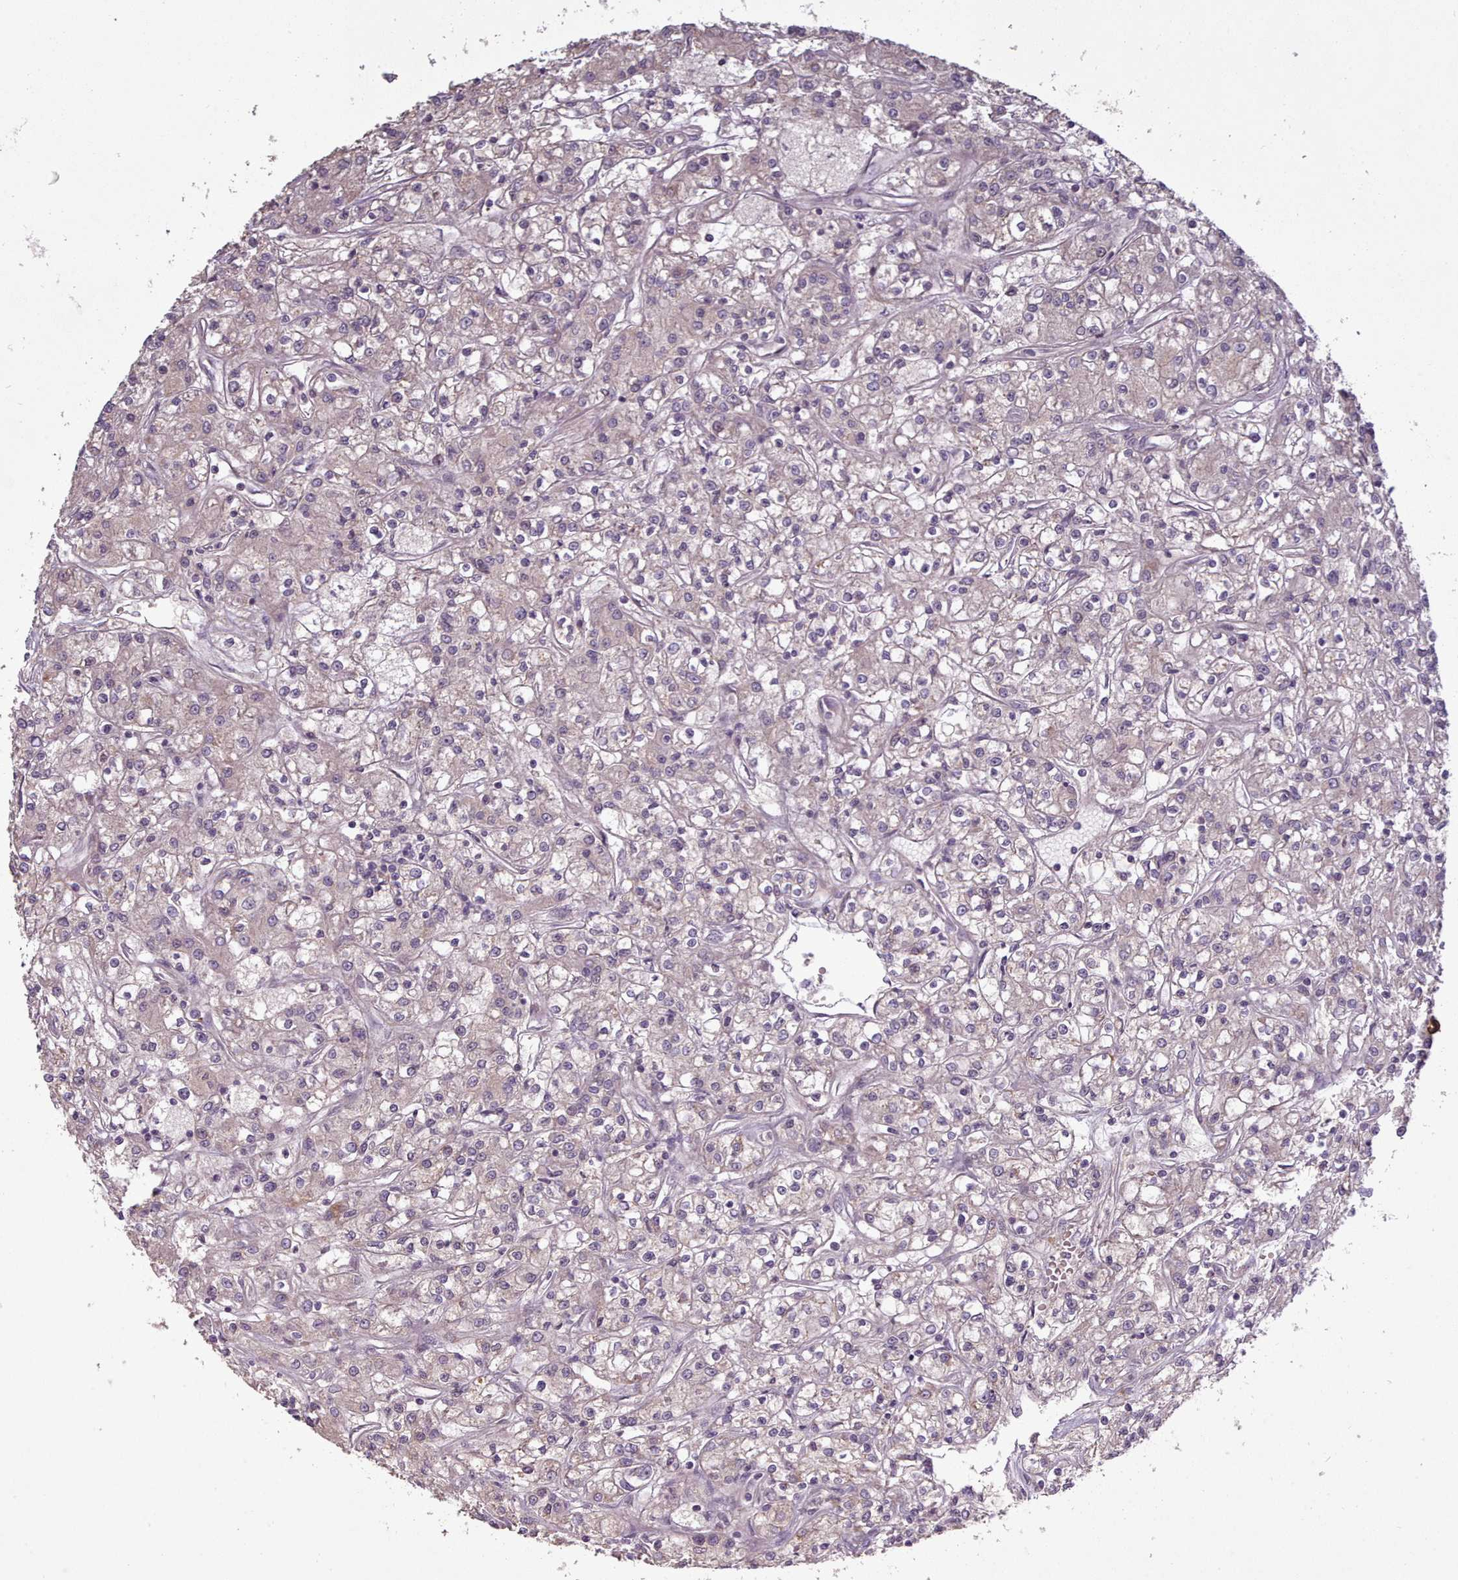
{"staining": {"intensity": "negative", "quantity": "none", "location": "none"}, "tissue": "renal cancer", "cell_type": "Tumor cells", "image_type": "cancer", "snomed": [{"axis": "morphology", "description": "Adenocarcinoma, NOS"}, {"axis": "topography", "description": "Kidney"}], "caption": "Immunohistochemical staining of human adenocarcinoma (renal) reveals no significant expression in tumor cells.", "gene": "LEFTY2", "patient": {"sex": "female", "age": 59}}